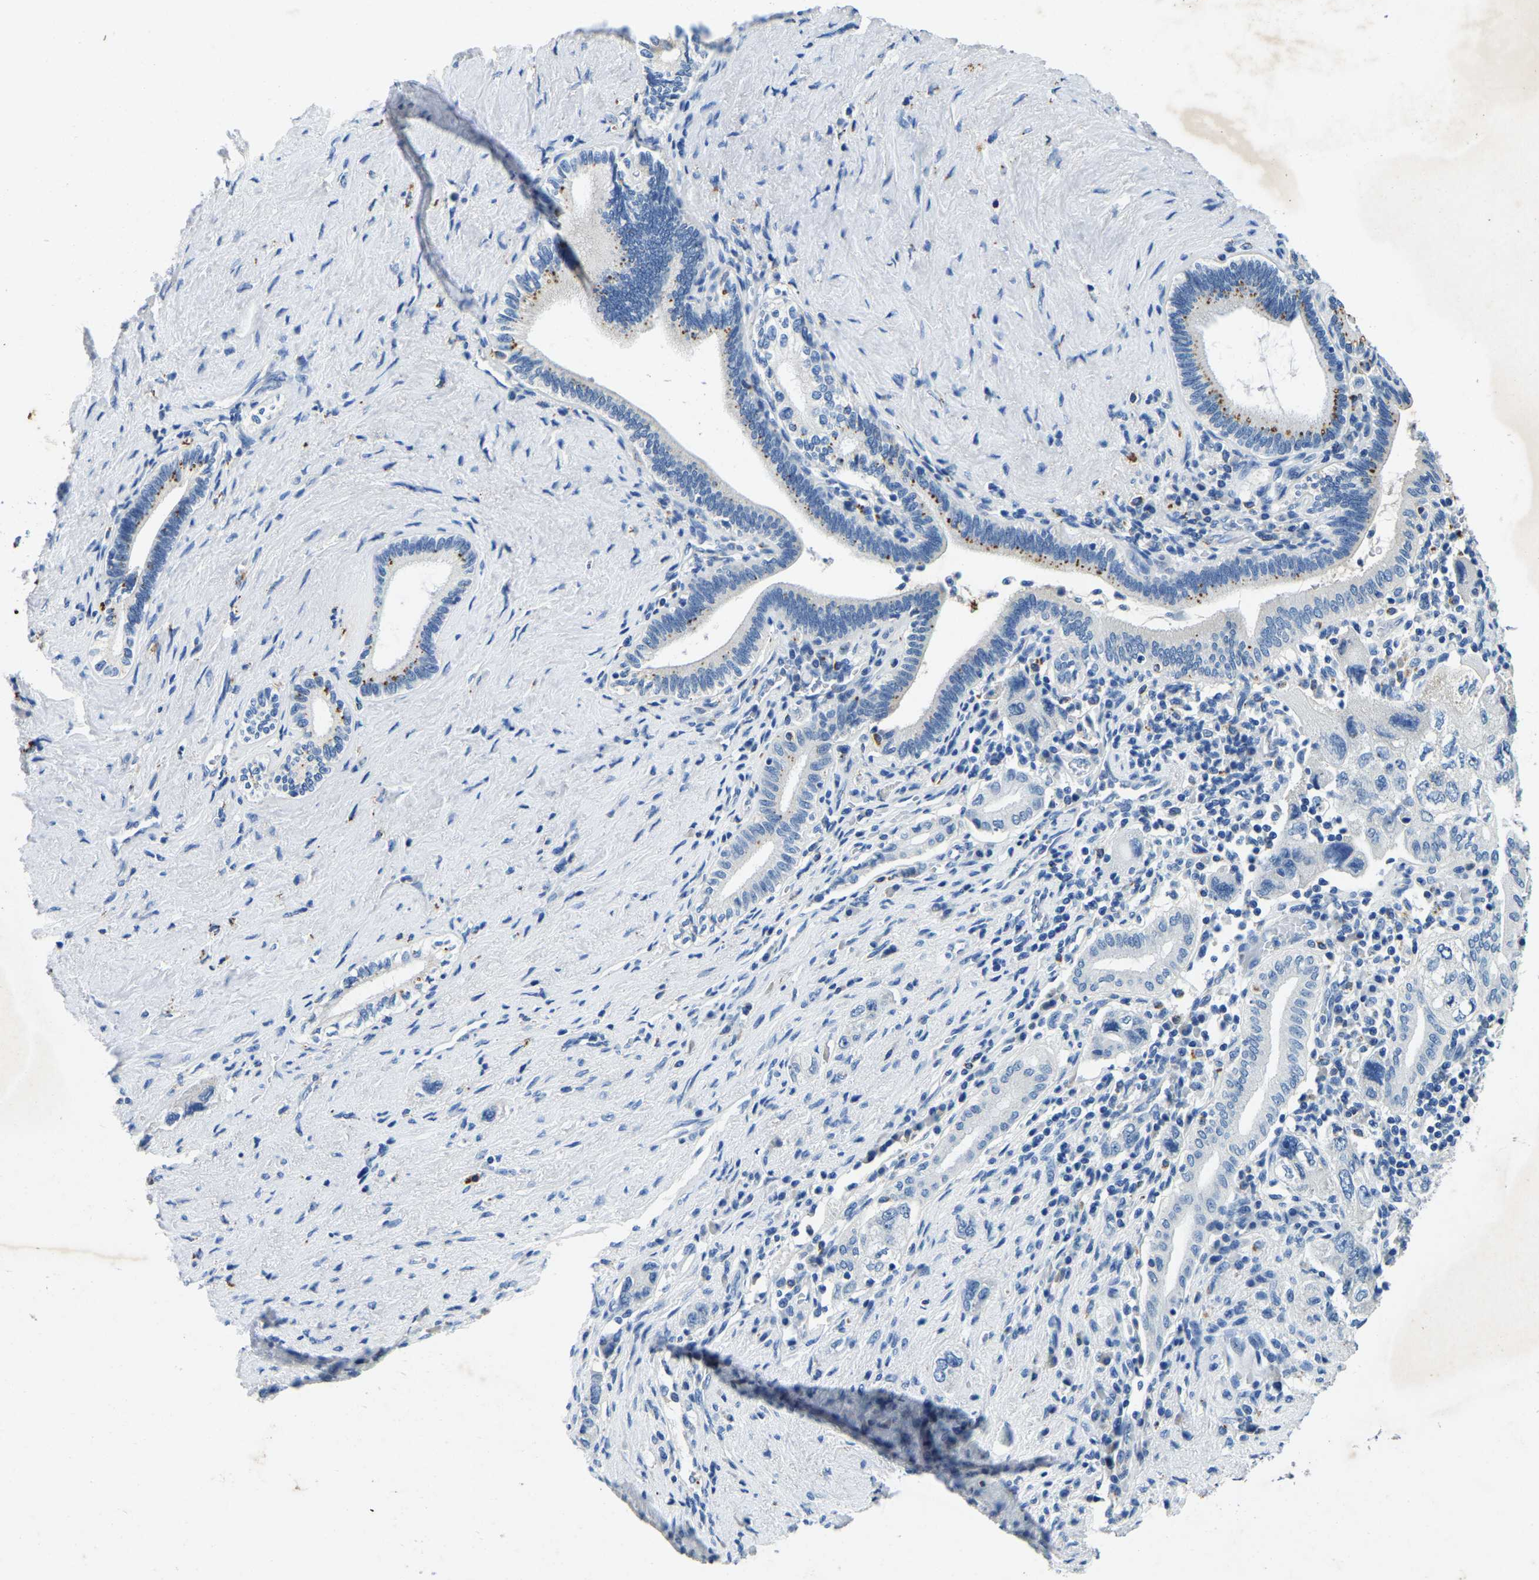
{"staining": {"intensity": "negative", "quantity": "none", "location": "none"}, "tissue": "pancreatic cancer", "cell_type": "Tumor cells", "image_type": "cancer", "snomed": [{"axis": "morphology", "description": "Adenocarcinoma, NOS"}, {"axis": "topography", "description": "Pancreas"}], "caption": "Protein analysis of pancreatic adenocarcinoma displays no significant expression in tumor cells.", "gene": "UBN2", "patient": {"sex": "female", "age": 73}}